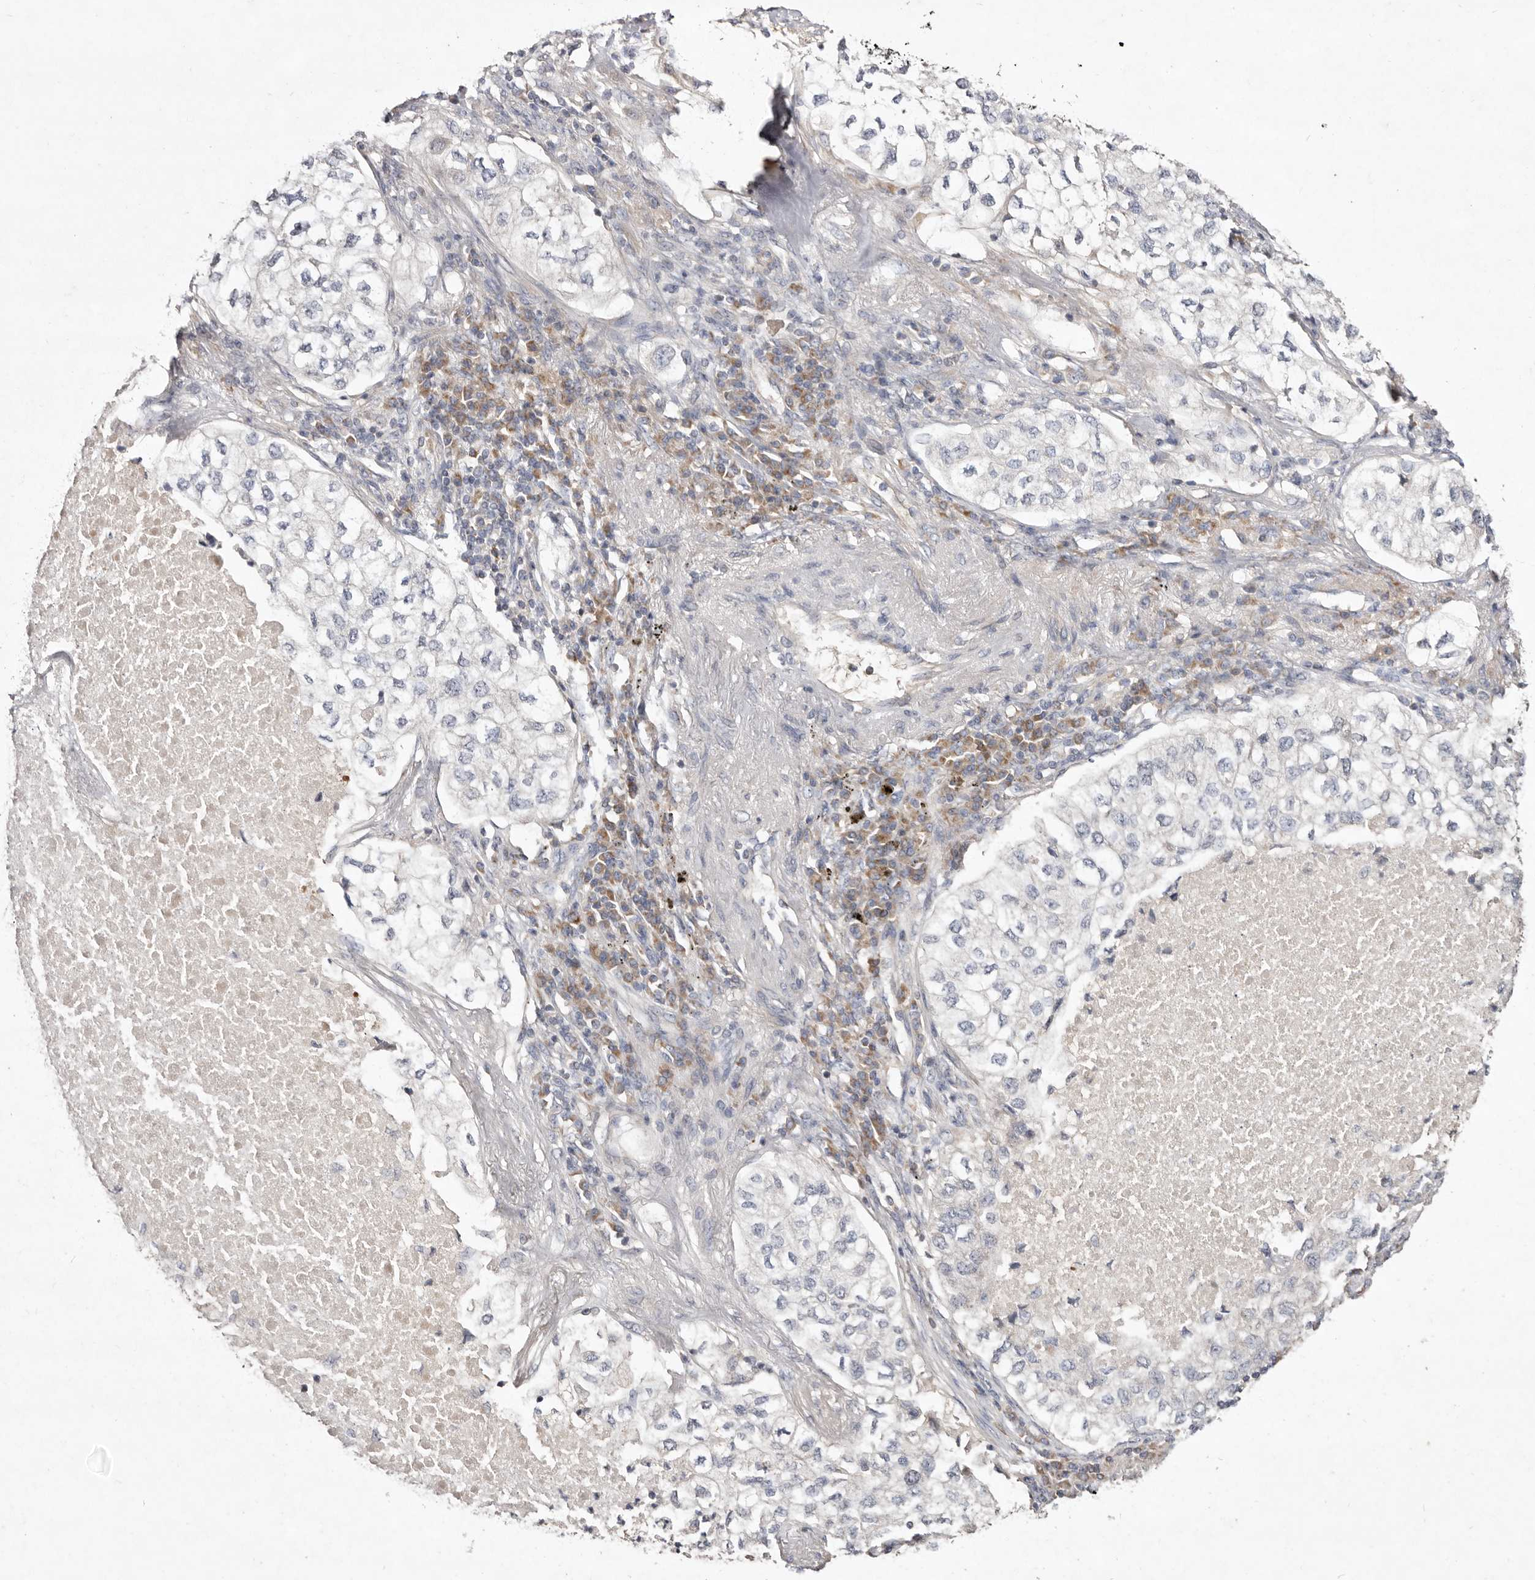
{"staining": {"intensity": "negative", "quantity": "none", "location": "none"}, "tissue": "lung cancer", "cell_type": "Tumor cells", "image_type": "cancer", "snomed": [{"axis": "morphology", "description": "Adenocarcinoma, NOS"}, {"axis": "topography", "description": "Lung"}], "caption": "Immunohistochemical staining of adenocarcinoma (lung) reveals no significant staining in tumor cells.", "gene": "SLC25A20", "patient": {"sex": "male", "age": 63}}